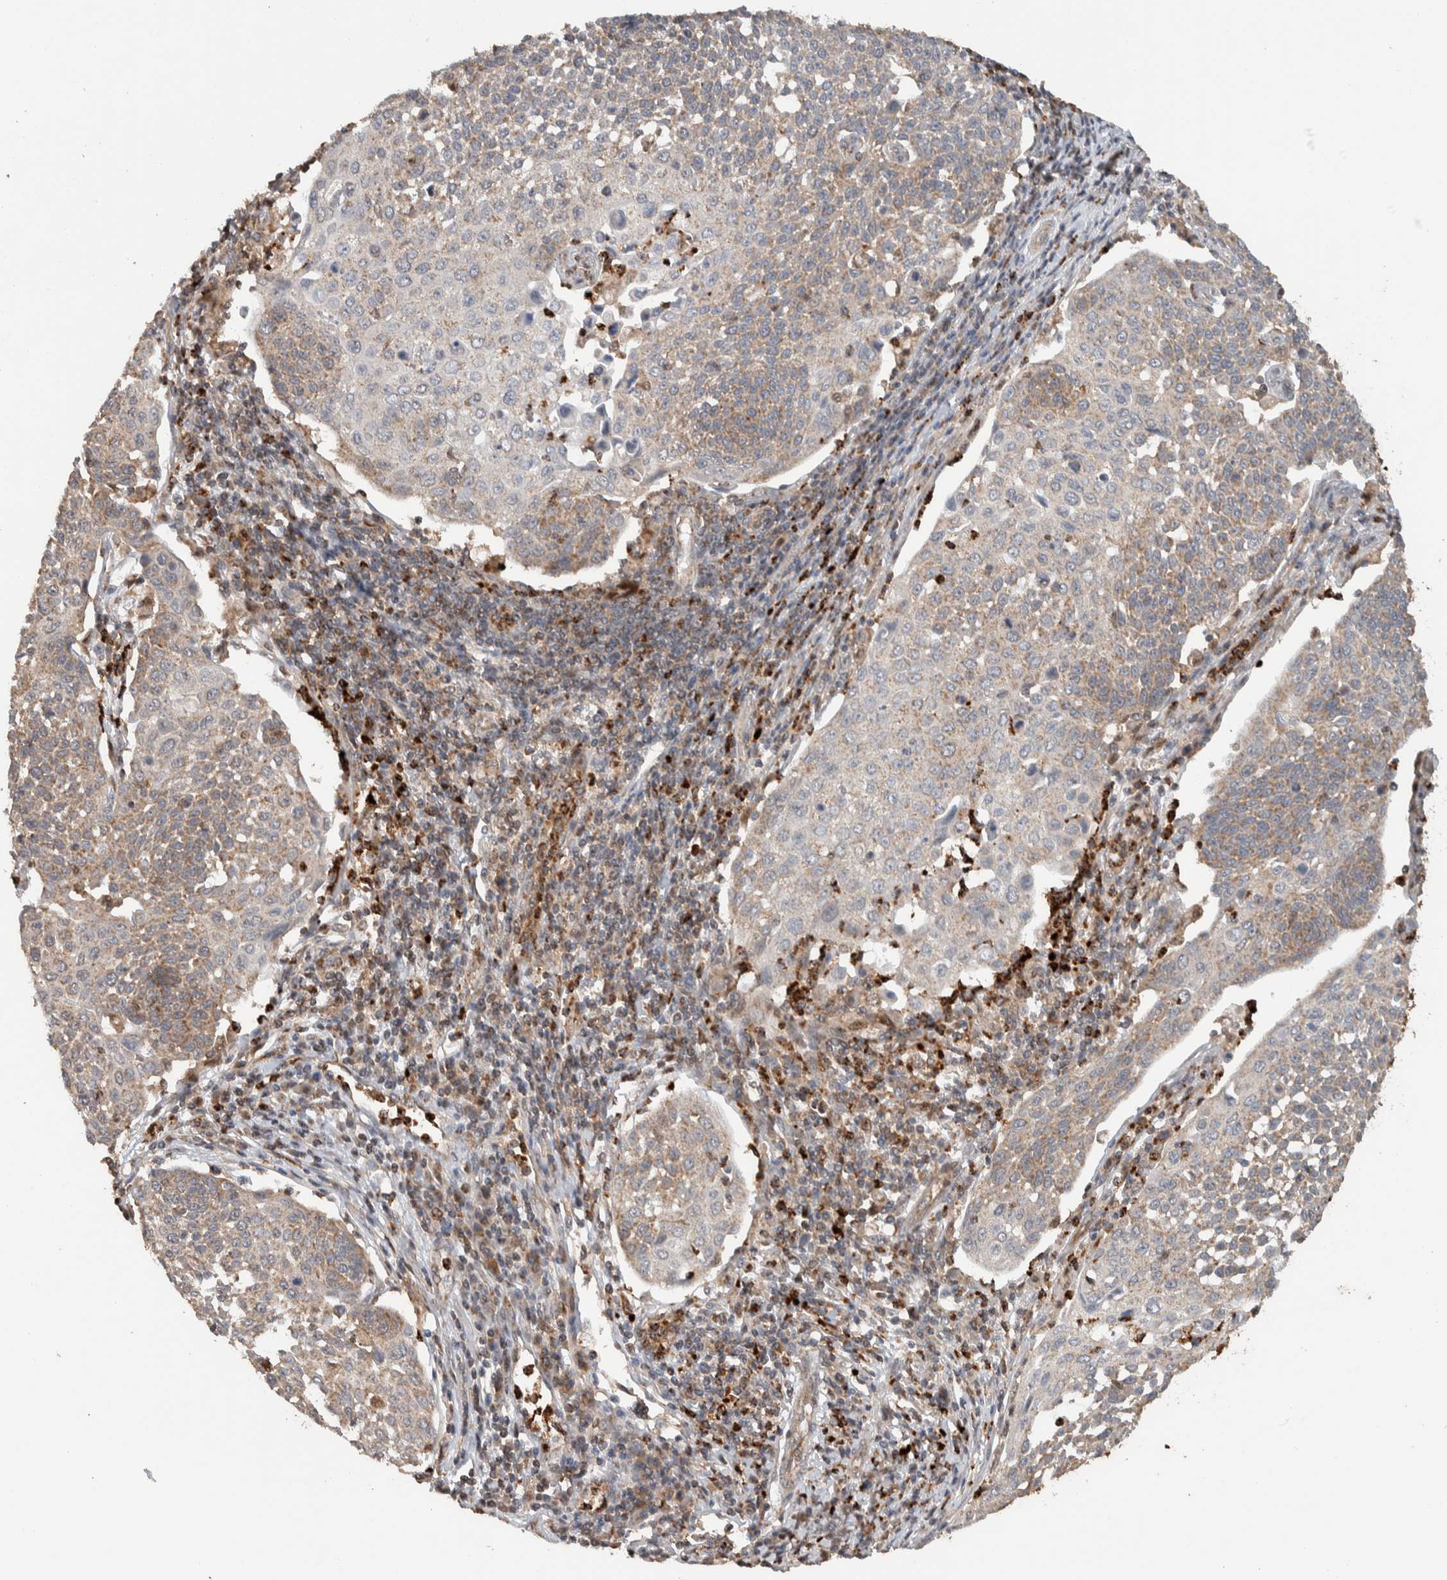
{"staining": {"intensity": "weak", "quantity": "25%-75%", "location": "cytoplasmic/membranous"}, "tissue": "cervical cancer", "cell_type": "Tumor cells", "image_type": "cancer", "snomed": [{"axis": "morphology", "description": "Squamous cell carcinoma, NOS"}, {"axis": "topography", "description": "Cervix"}], "caption": "Protein staining of cervical squamous cell carcinoma tissue exhibits weak cytoplasmic/membranous positivity in approximately 25%-75% of tumor cells. The staining was performed using DAB (3,3'-diaminobenzidine), with brown indicating positive protein expression. Nuclei are stained blue with hematoxylin.", "gene": "VPS53", "patient": {"sex": "female", "age": 34}}